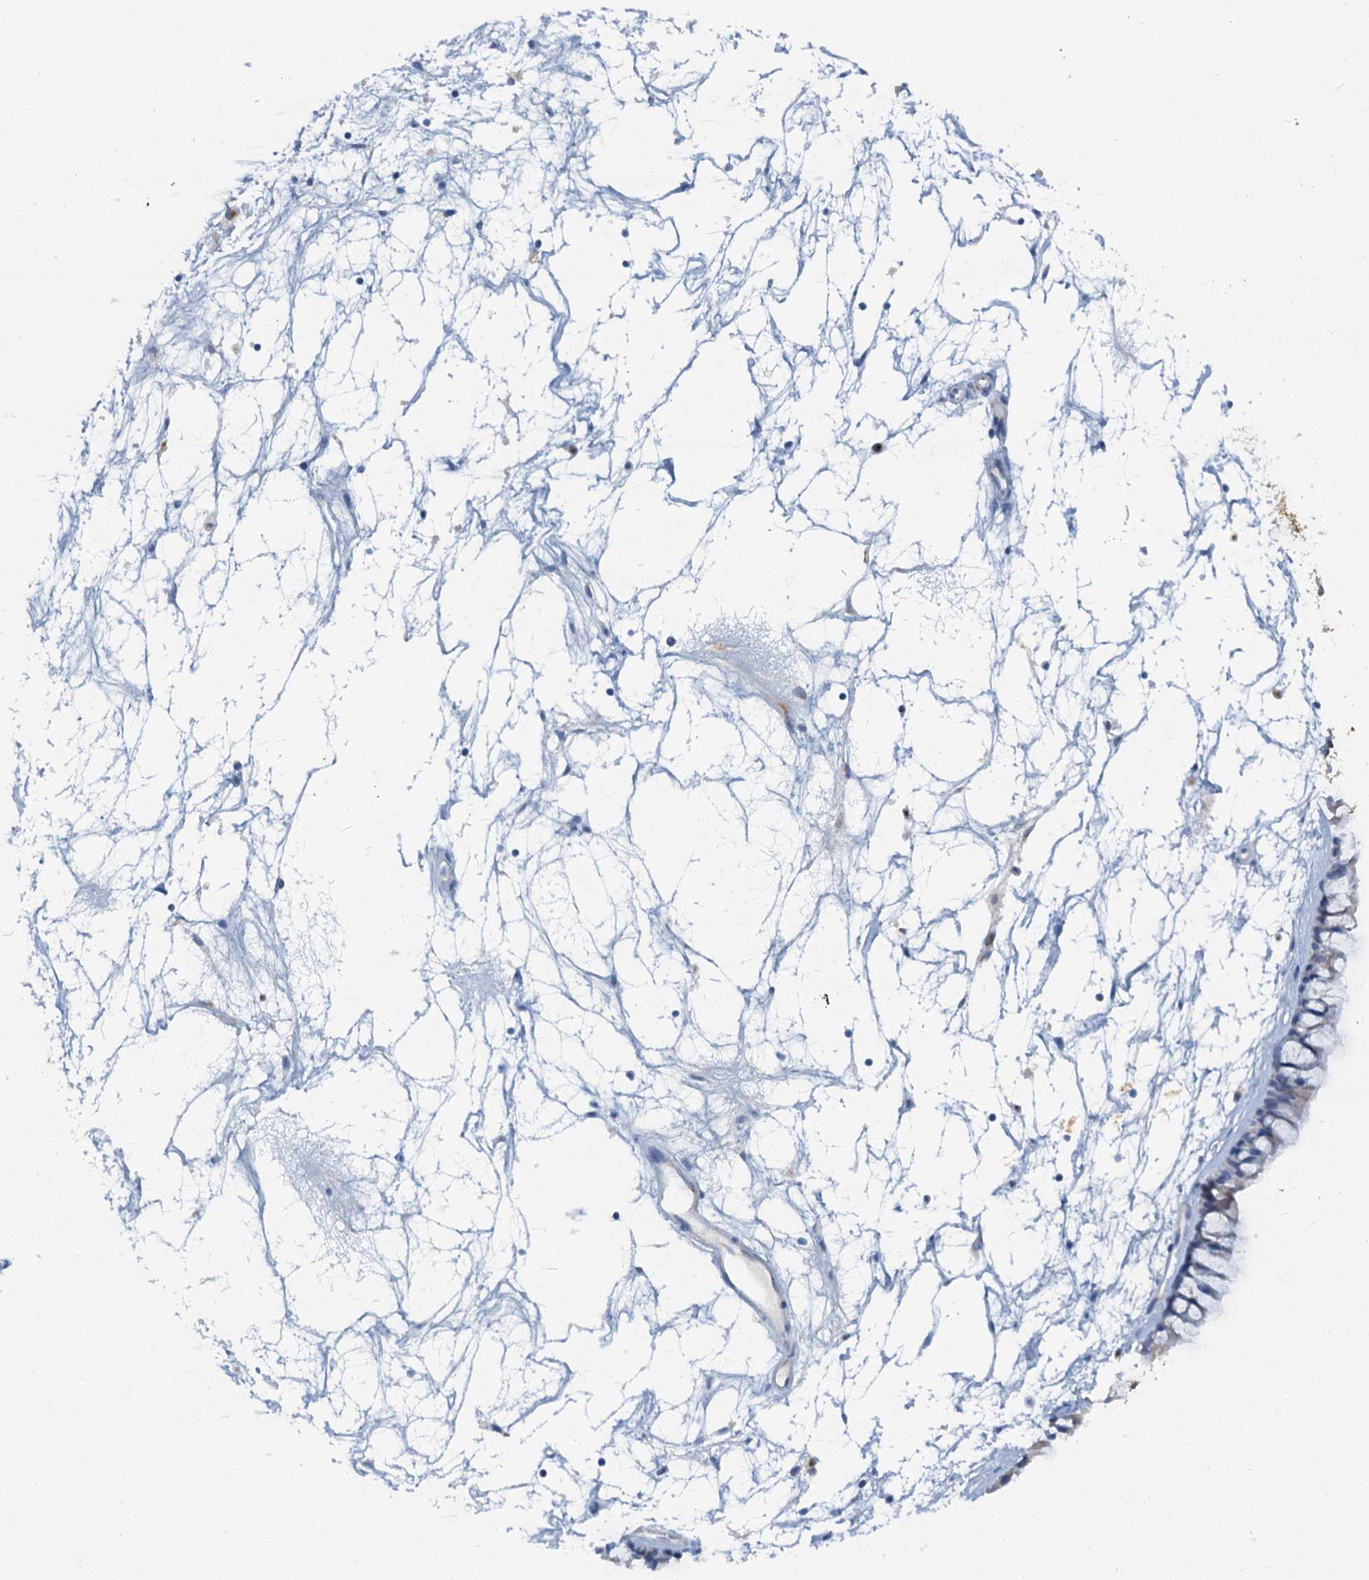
{"staining": {"intensity": "negative", "quantity": "none", "location": "none"}, "tissue": "nasopharynx", "cell_type": "Respiratory epithelial cells", "image_type": "normal", "snomed": [{"axis": "morphology", "description": "Normal tissue, NOS"}, {"axis": "topography", "description": "Nasopharynx"}], "caption": "Human nasopharynx stained for a protein using immunohistochemistry reveals no staining in respiratory epithelial cells.", "gene": "LYPD3", "patient": {"sex": "male", "age": 64}}